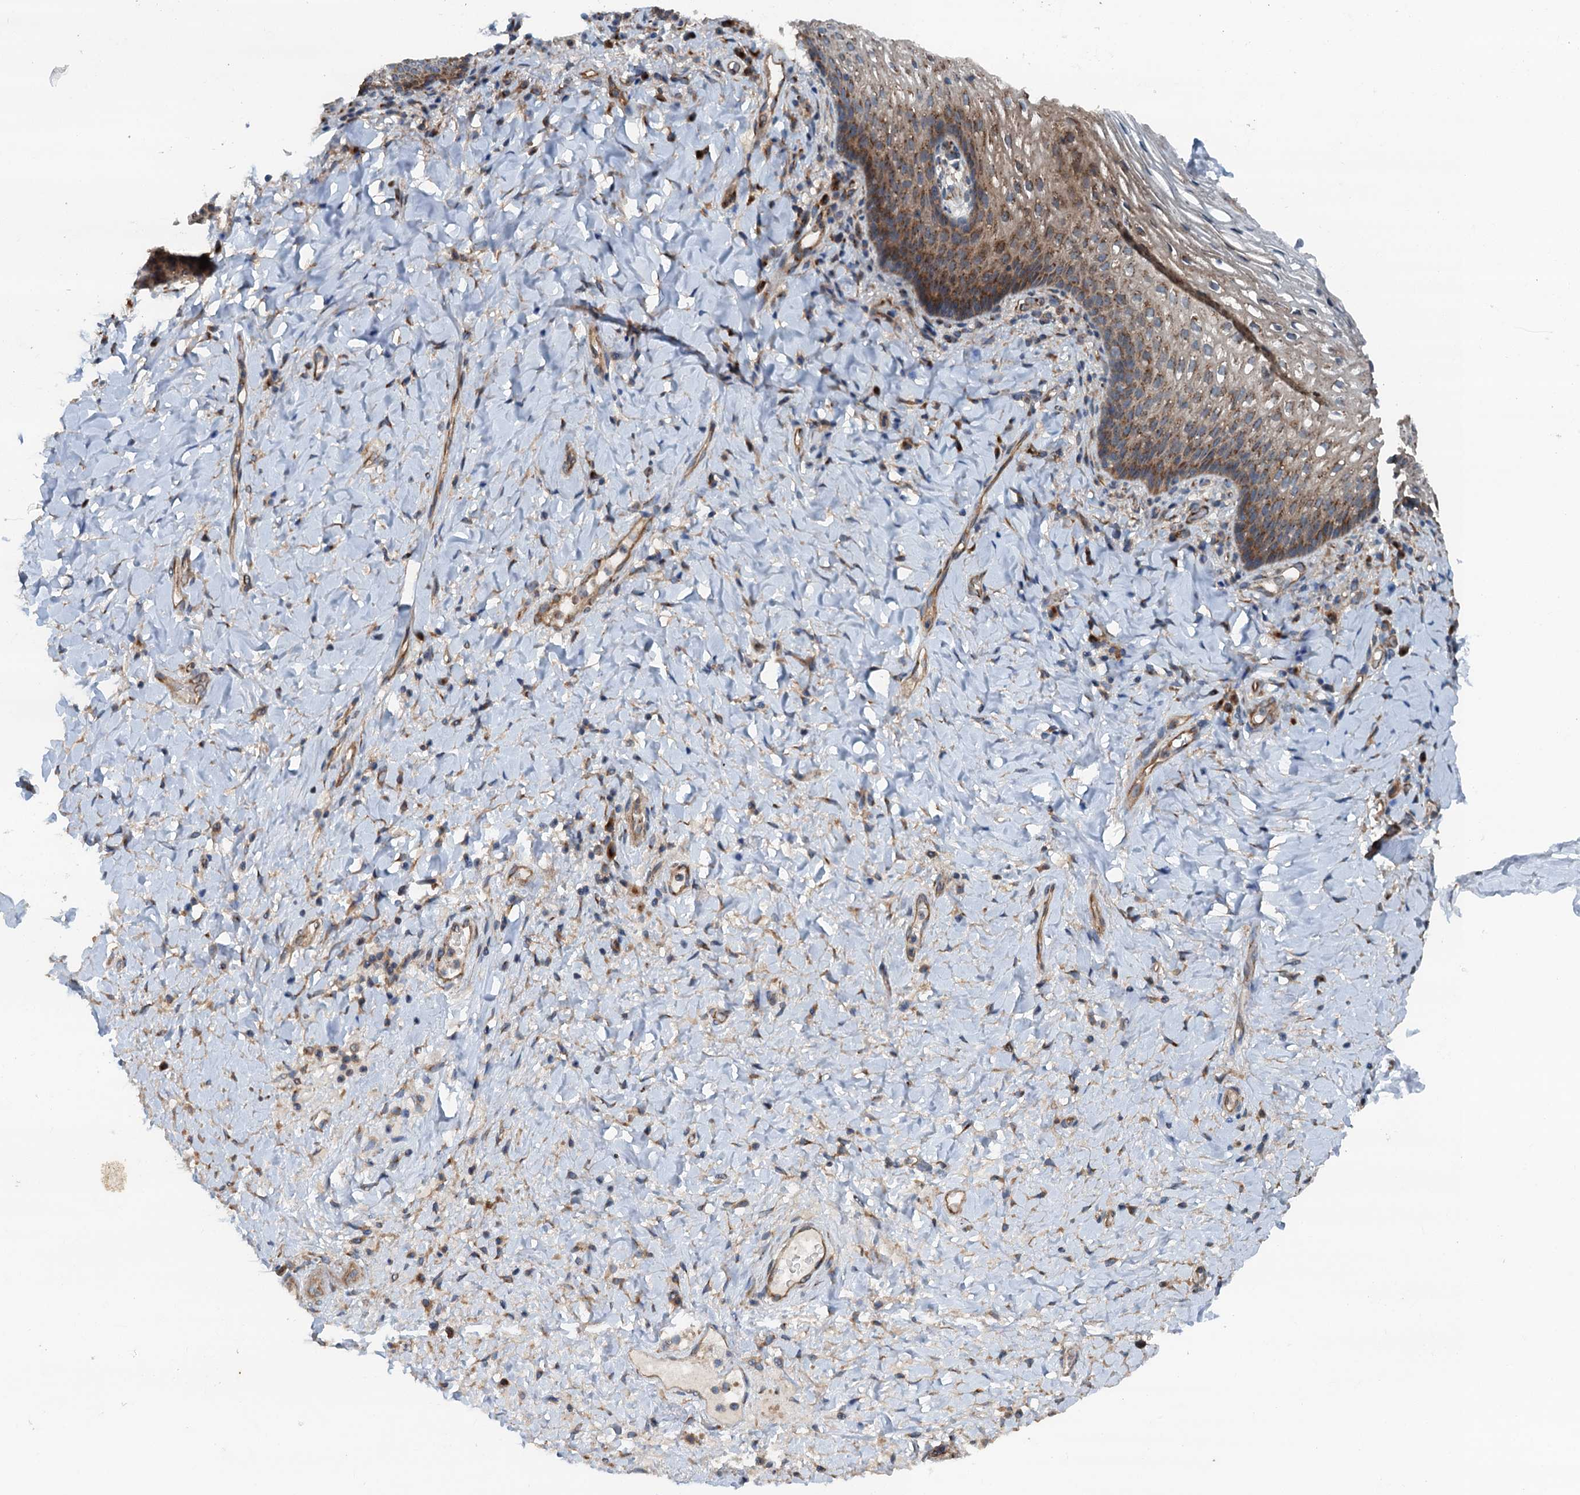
{"staining": {"intensity": "moderate", "quantity": "25%-75%", "location": "cytoplasmic/membranous"}, "tissue": "vagina", "cell_type": "Squamous epithelial cells", "image_type": "normal", "snomed": [{"axis": "morphology", "description": "Normal tissue, NOS"}, {"axis": "topography", "description": "Vagina"}], "caption": "Benign vagina reveals moderate cytoplasmic/membranous positivity in approximately 25%-75% of squamous epithelial cells, visualized by immunohistochemistry.", "gene": "COG3", "patient": {"sex": "female", "age": 60}}